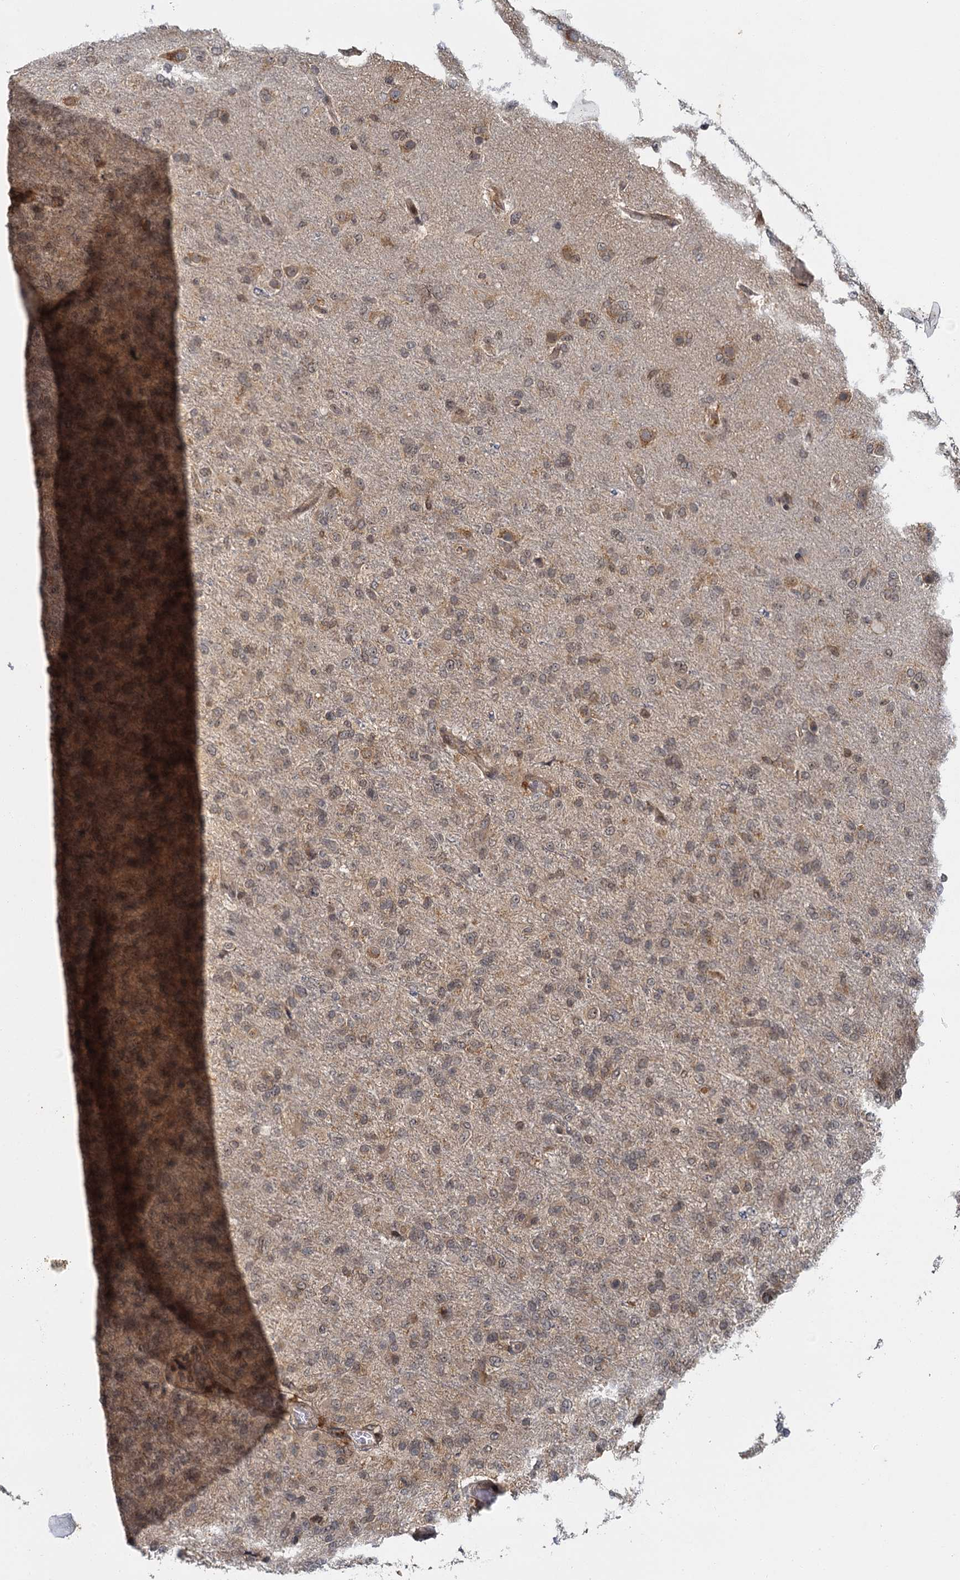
{"staining": {"intensity": "weak", "quantity": "<25%", "location": "cytoplasmic/membranous,nuclear"}, "tissue": "glioma", "cell_type": "Tumor cells", "image_type": "cancer", "snomed": [{"axis": "morphology", "description": "Glioma, malignant, High grade"}, {"axis": "topography", "description": "Brain"}], "caption": "Immunohistochemistry (IHC) image of neoplastic tissue: malignant high-grade glioma stained with DAB (3,3'-diaminobenzidine) shows no significant protein staining in tumor cells.", "gene": "ZNF549", "patient": {"sex": "female", "age": 74}}